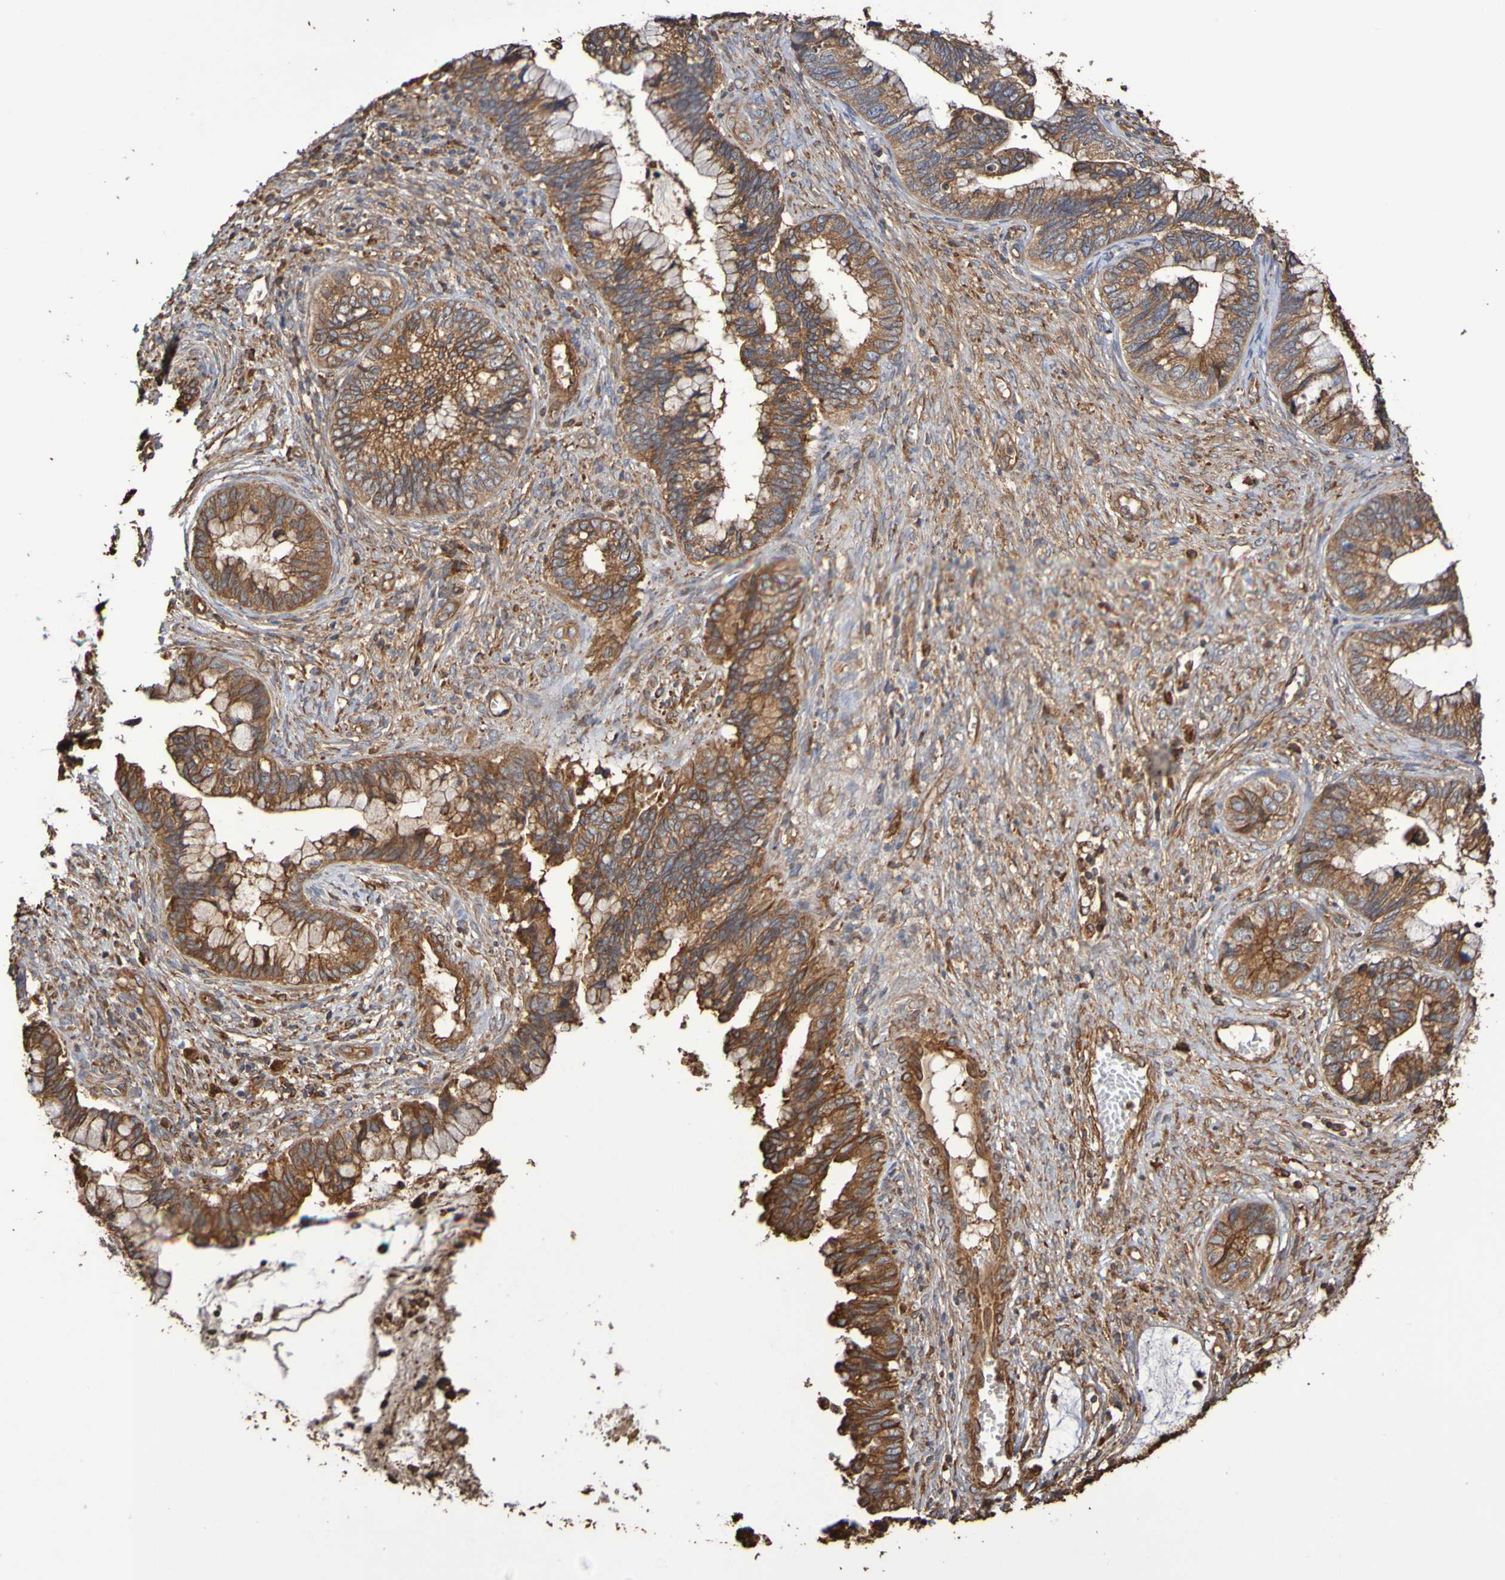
{"staining": {"intensity": "moderate", "quantity": ">75%", "location": "cytoplasmic/membranous"}, "tissue": "cervical cancer", "cell_type": "Tumor cells", "image_type": "cancer", "snomed": [{"axis": "morphology", "description": "Adenocarcinoma, NOS"}, {"axis": "topography", "description": "Cervix"}], "caption": "Protein staining by immunohistochemistry exhibits moderate cytoplasmic/membranous positivity in approximately >75% of tumor cells in cervical cancer.", "gene": "RAB11A", "patient": {"sex": "female", "age": 44}}